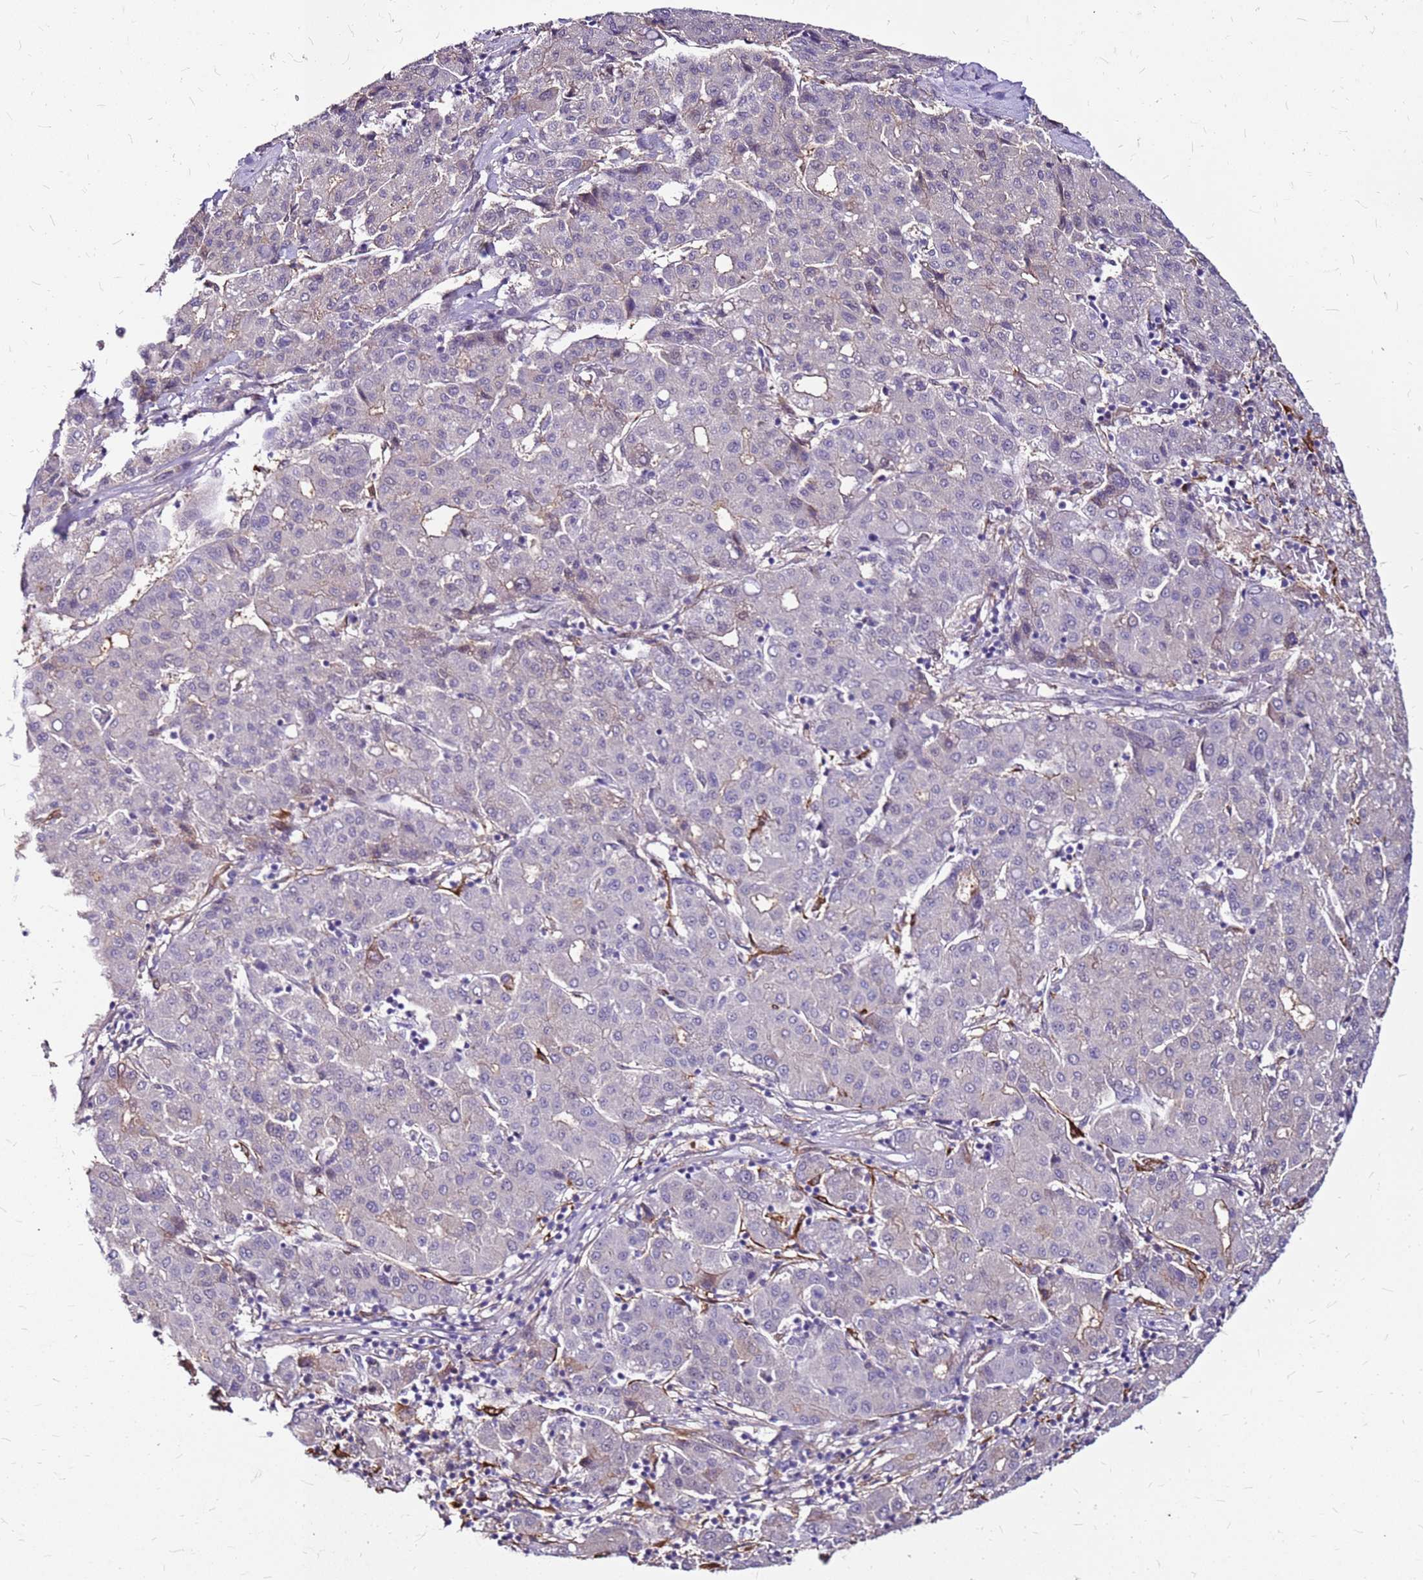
{"staining": {"intensity": "negative", "quantity": "none", "location": "none"}, "tissue": "liver cancer", "cell_type": "Tumor cells", "image_type": "cancer", "snomed": [{"axis": "morphology", "description": "Carcinoma, Hepatocellular, NOS"}, {"axis": "topography", "description": "Liver"}], "caption": "The image shows no staining of tumor cells in hepatocellular carcinoma (liver).", "gene": "ALDH1A3", "patient": {"sex": "male", "age": 65}}